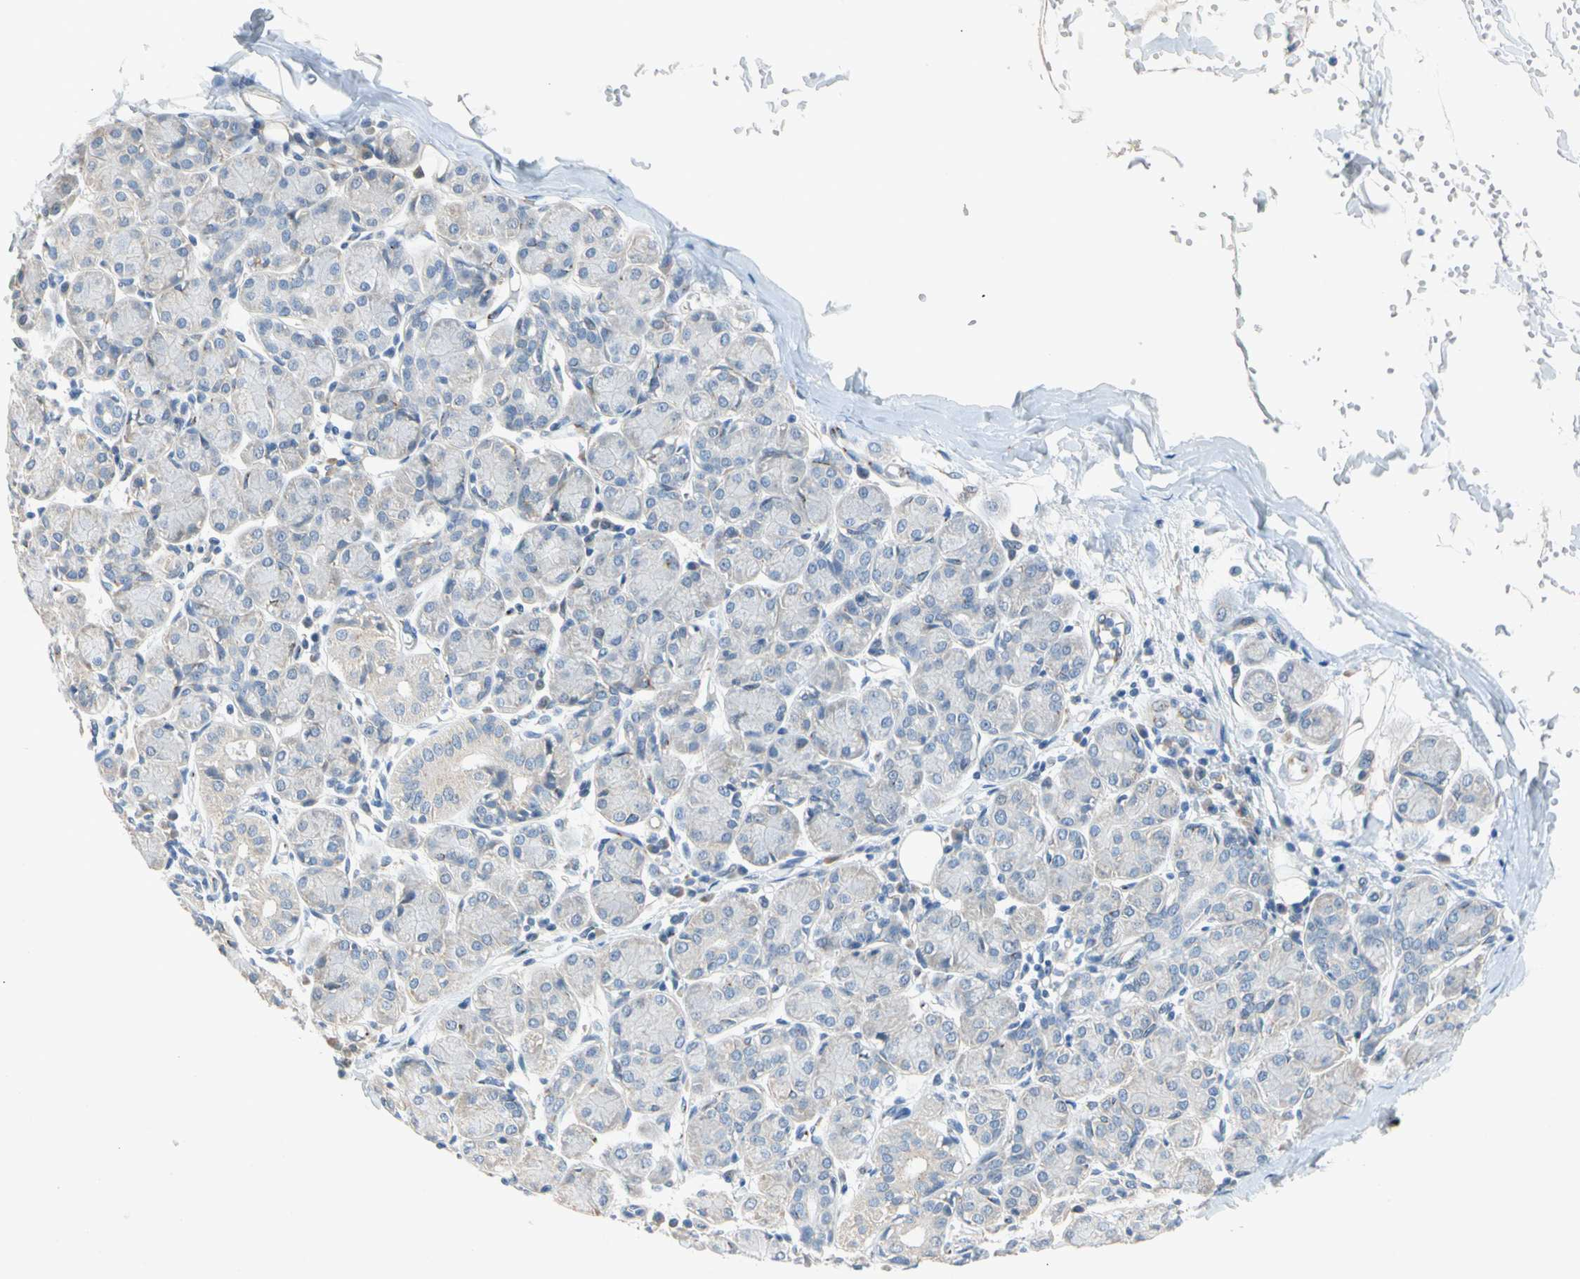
{"staining": {"intensity": "negative", "quantity": "none", "location": "none"}, "tissue": "salivary gland", "cell_type": "Glandular cells", "image_type": "normal", "snomed": [{"axis": "morphology", "description": "Normal tissue, NOS"}, {"axis": "morphology", "description": "Inflammation, NOS"}, {"axis": "topography", "description": "Lymph node"}, {"axis": "topography", "description": "Salivary gland"}], "caption": "The immunohistochemistry (IHC) micrograph has no significant positivity in glandular cells of salivary gland.", "gene": "GASK1B", "patient": {"sex": "male", "age": 3}}